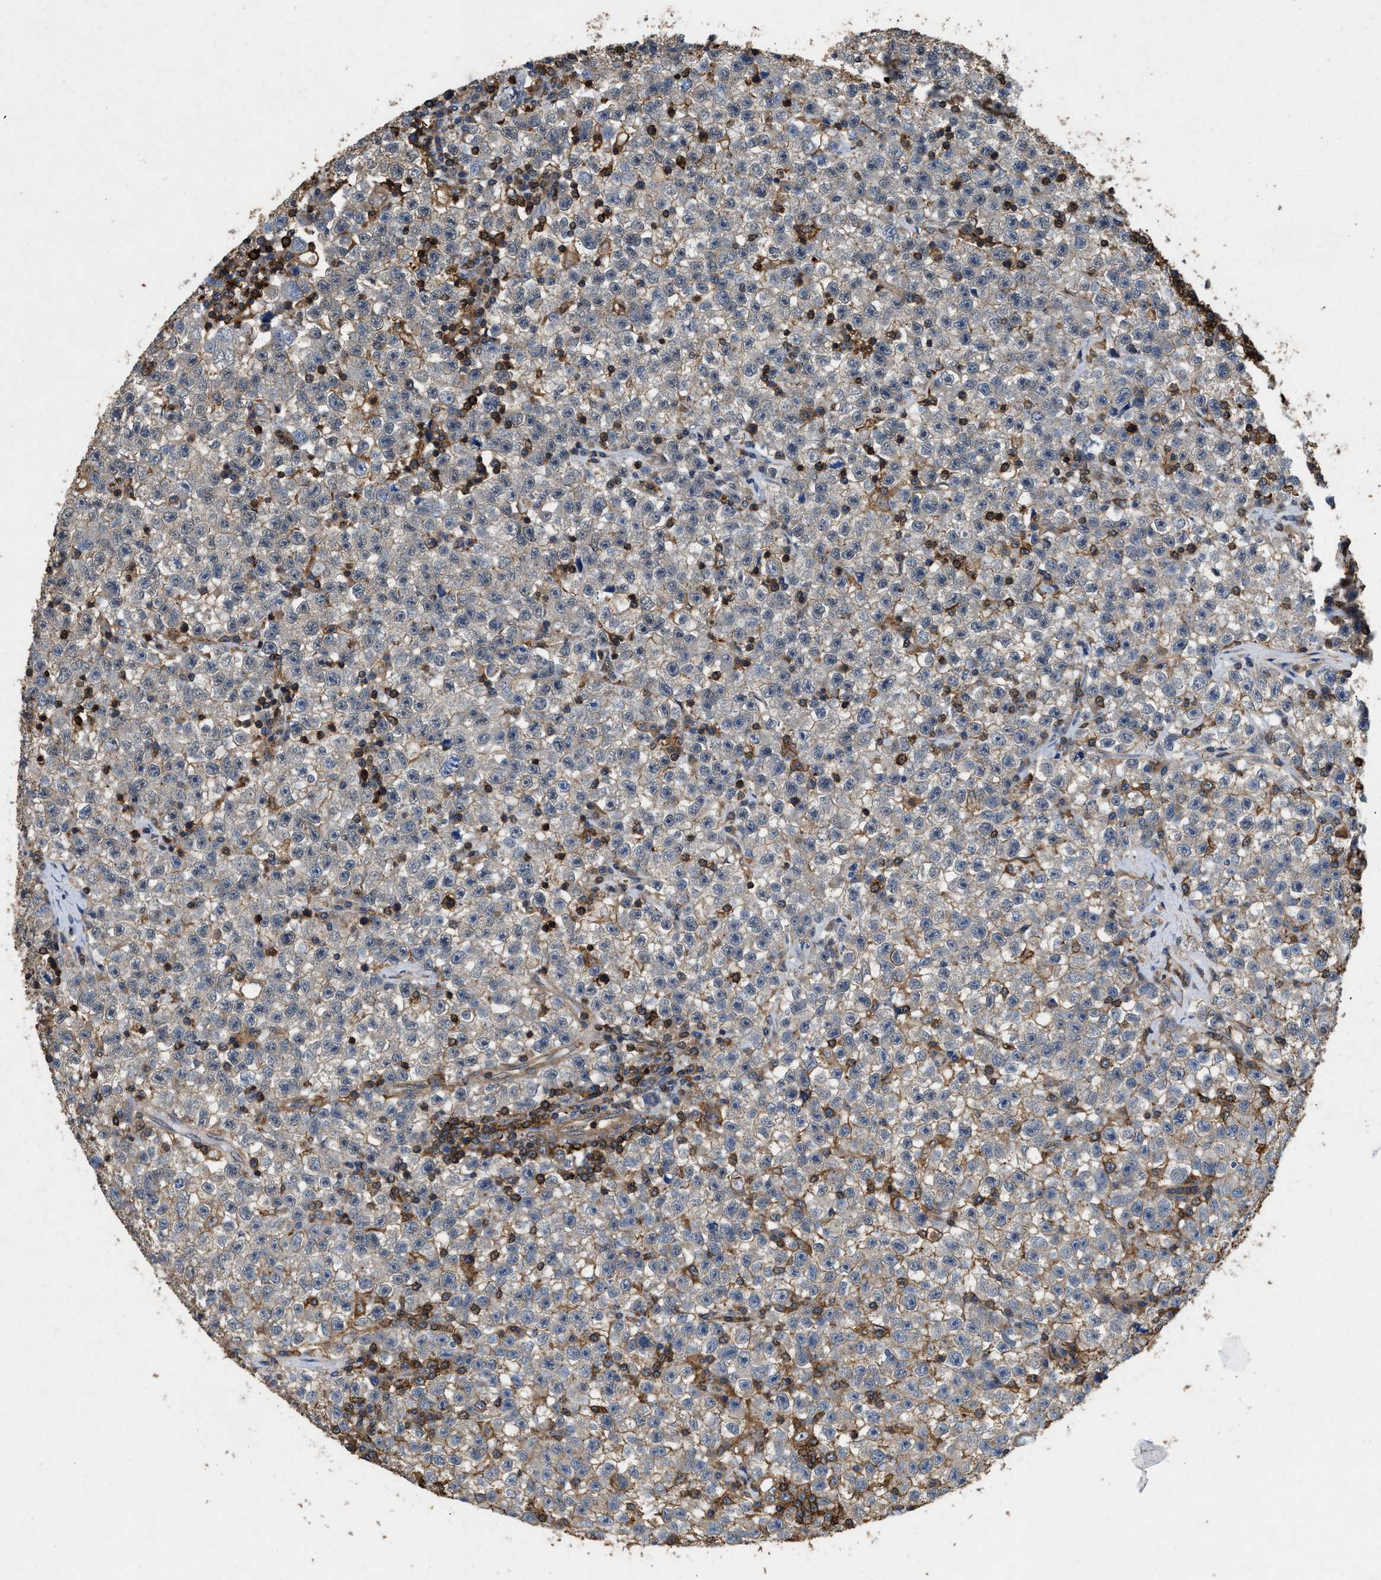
{"staining": {"intensity": "weak", "quantity": "<25%", "location": "cytoplasmic/membranous"}, "tissue": "testis cancer", "cell_type": "Tumor cells", "image_type": "cancer", "snomed": [{"axis": "morphology", "description": "Seminoma, NOS"}, {"axis": "topography", "description": "Testis"}], "caption": "Testis cancer (seminoma) was stained to show a protein in brown. There is no significant staining in tumor cells. The staining was performed using DAB (3,3'-diaminobenzidine) to visualize the protein expression in brown, while the nuclei were stained in blue with hematoxylin (Magnification: 20x).", "gene": "LINGO2", "patient": {"sex": "male", "age": 22}}